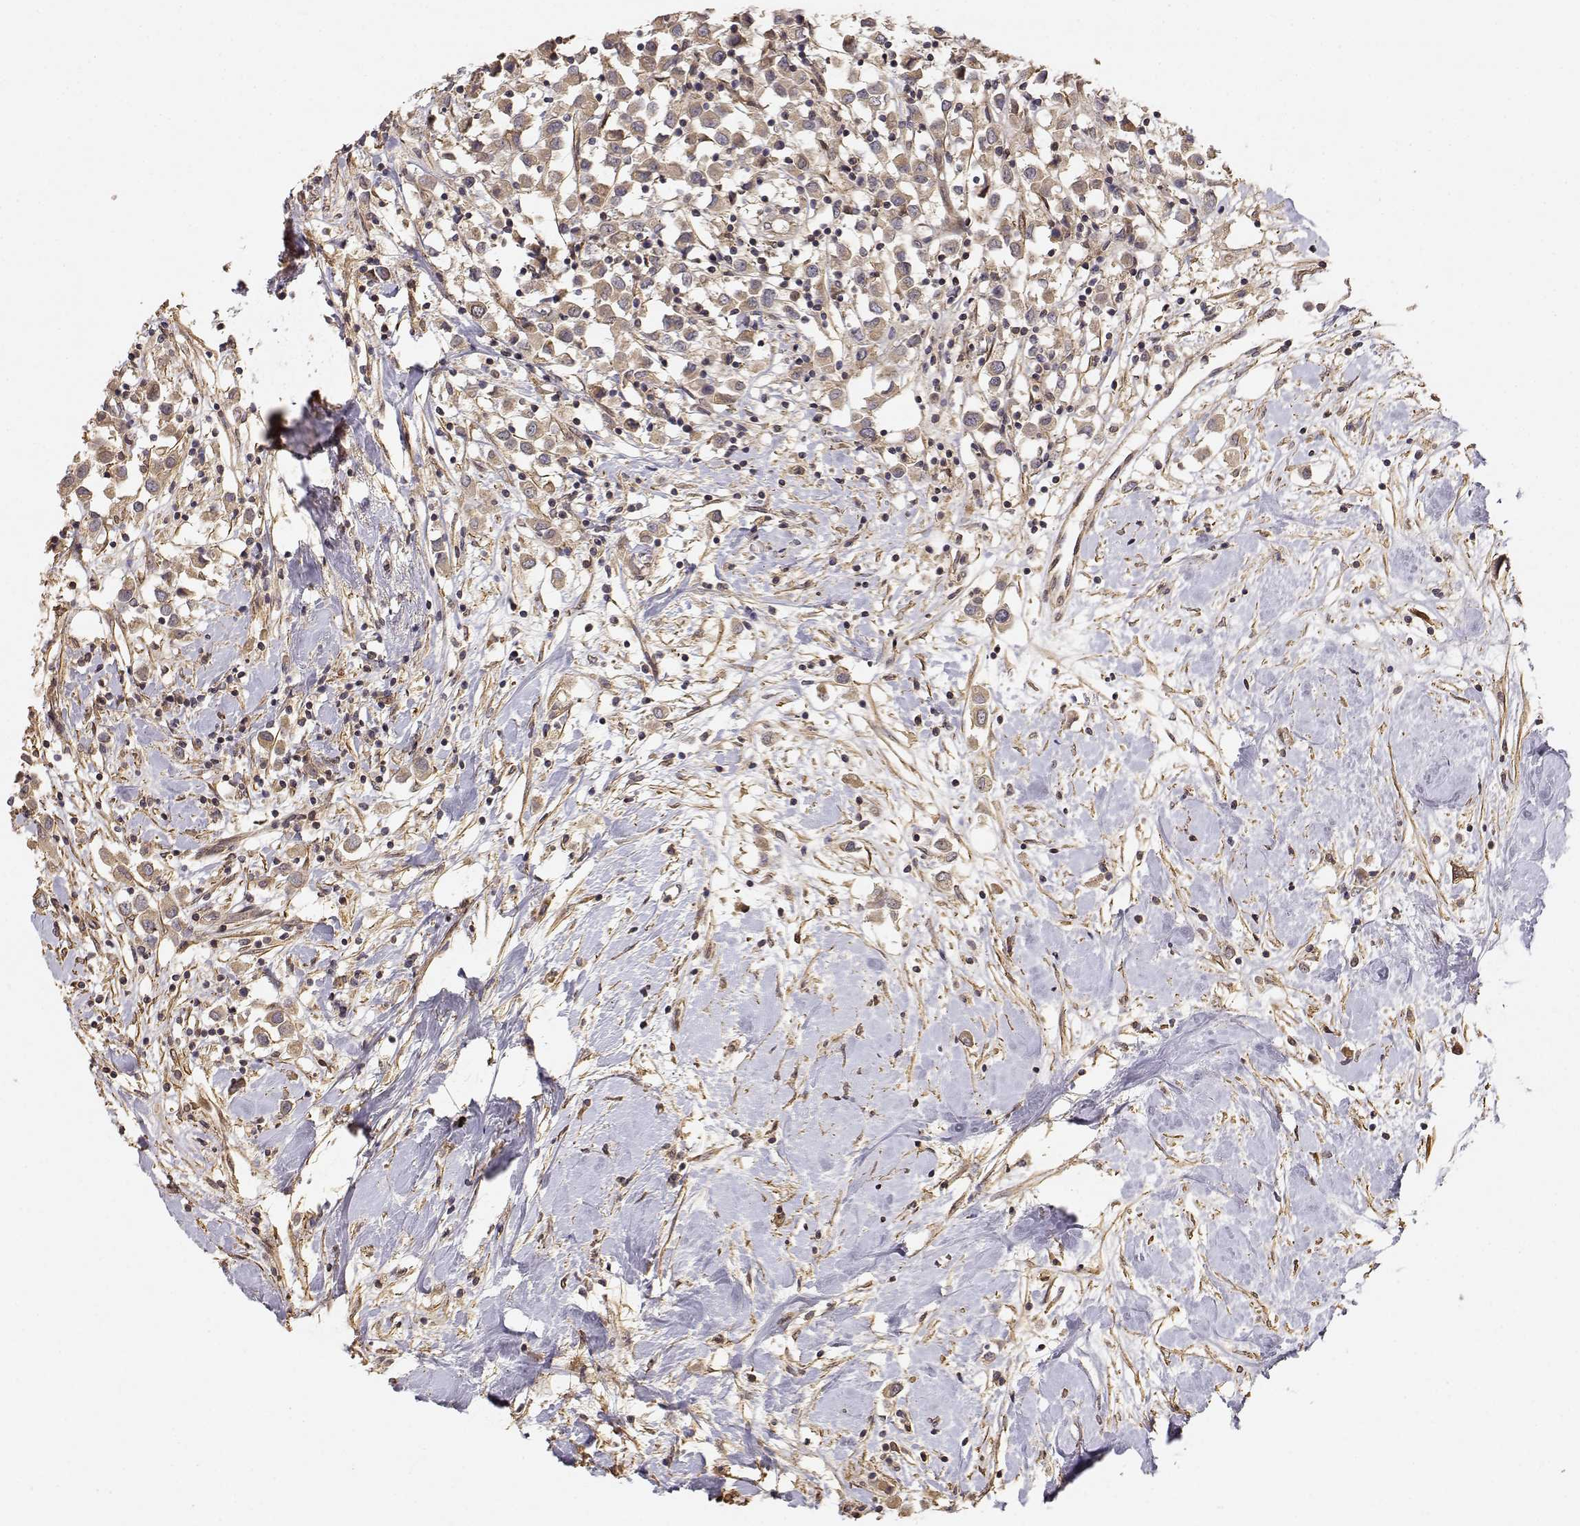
{"staining": {"intensity": "weak", "quantity": ">75%", "location": "cytoplasmic/membranous"}, "tissue": "breast cancer", "cell_type": "Tumor cells", "image_type": "cancer", "snomed": [{"axis": "morphology", "description": "Duct carcinoma"}, {"axis": "topography", "description": "Breast"}], "caption": "Approximately >75% of tumor cells in human breast cancer reveal weak cytoplasmic/membranous protein staining as visualized by brown immunohistochemical staining.", "gene": "PICK1", "patient": {"sex": "female", "age": 61}}